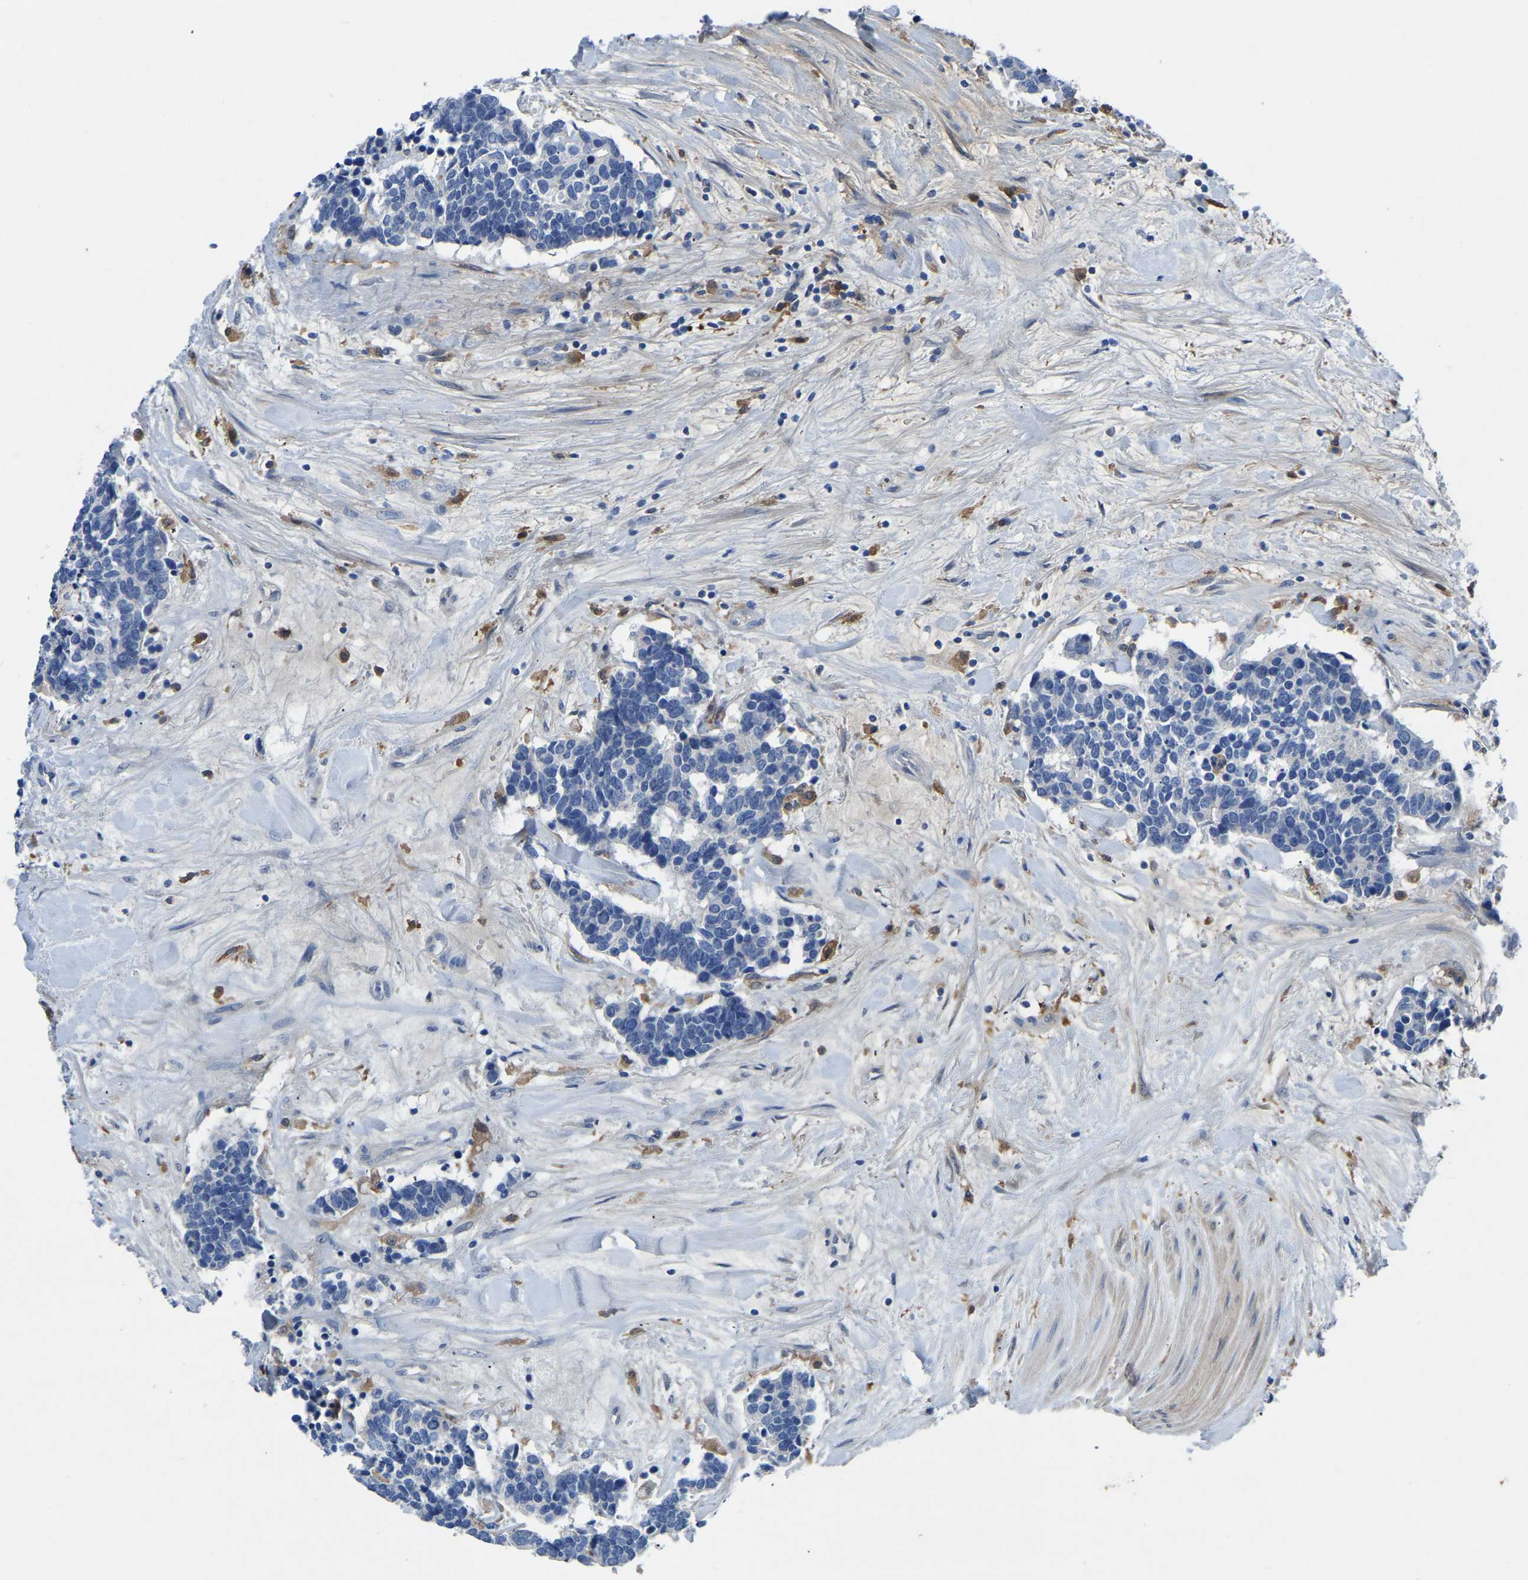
{"staining": {"intensity": "negative", "quantity": "none", "location": "none"}, "tissue": "carcinoid", "cell_type": "Tumor cells", "image_type": "cancer", "snomed": [{"axis": "morphology", "description": "Carcinoma, NOS"}, {"axis": "morphology", "description": "Carcinoid, malignant, NOS"}, {"axis": "topography", "description": "Urinary bladder"}], "caption": "Tumor cells are negative for brown protein staining in carcinoid.", "gene": "ATG2B", "patient": {"sex": "male", "age": 57}}